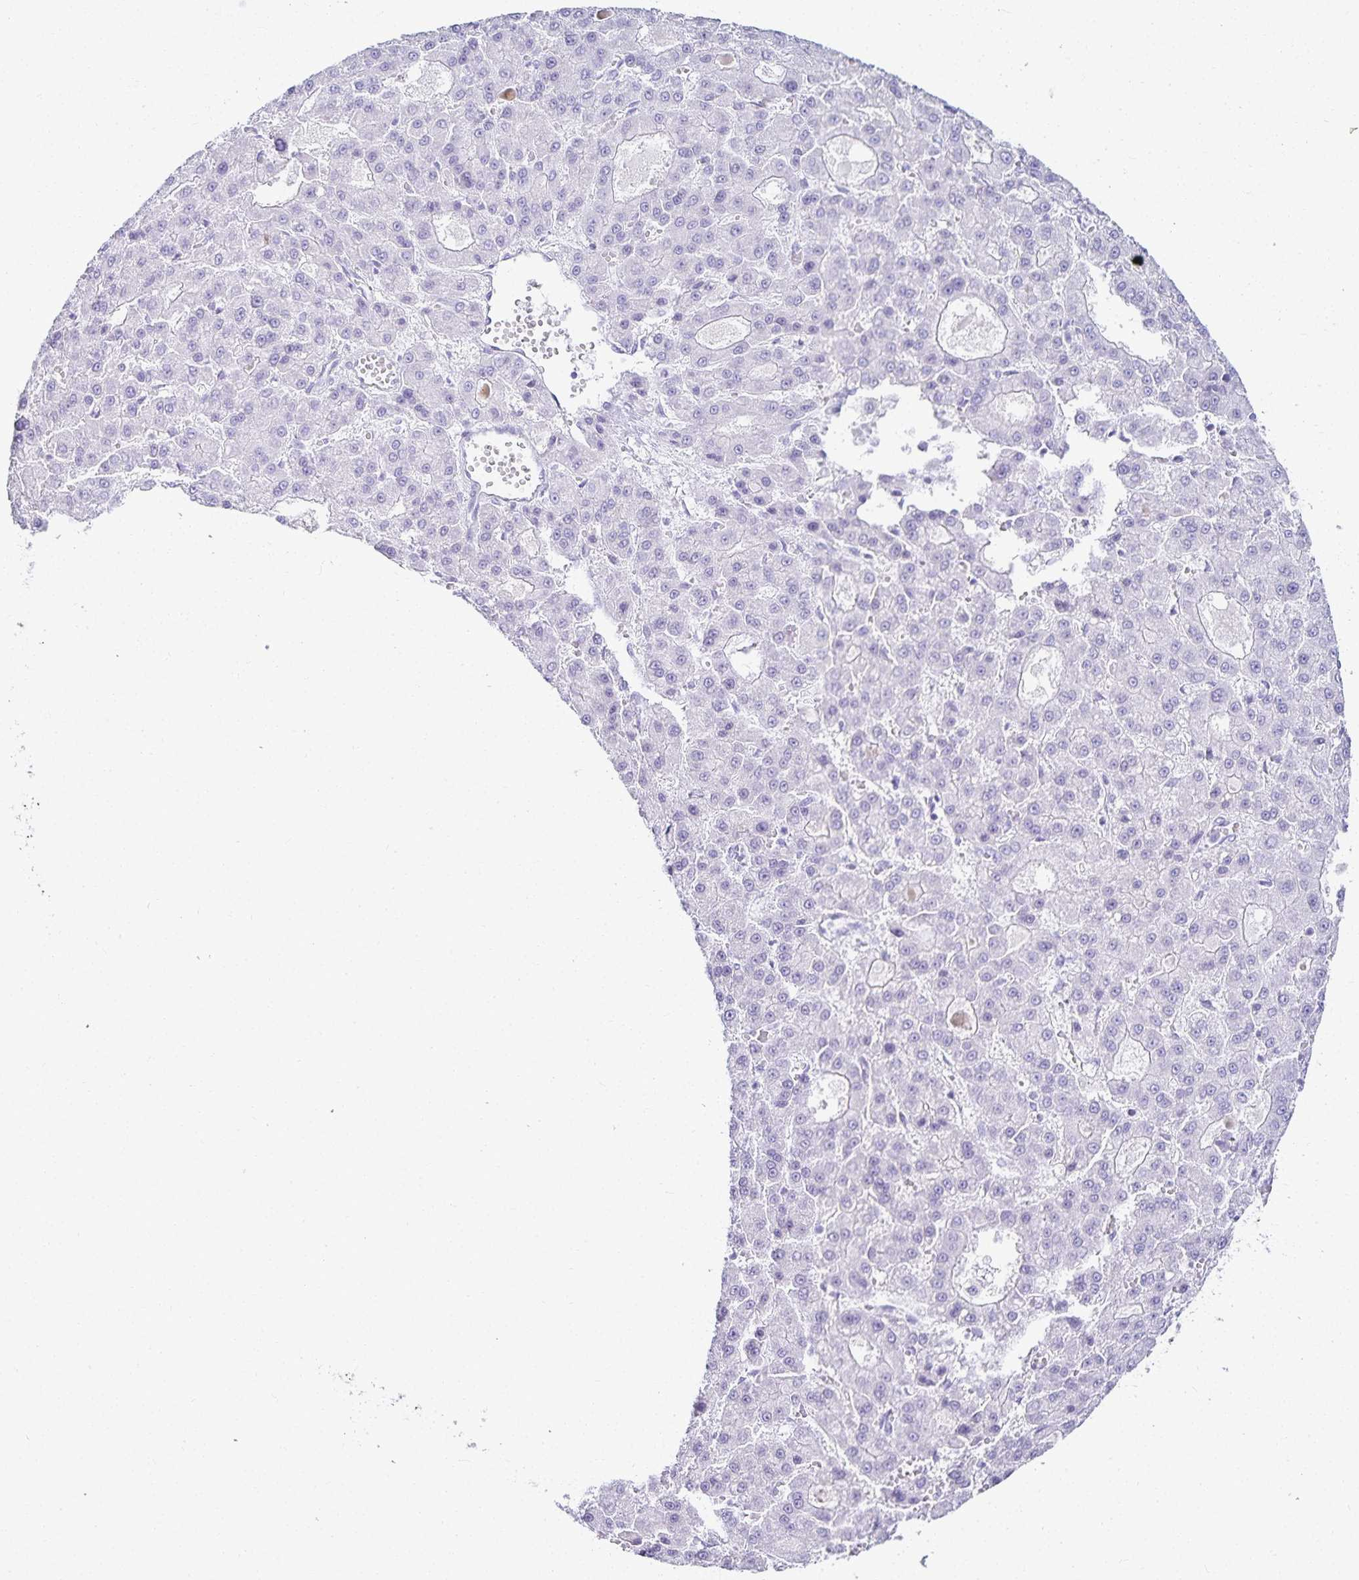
{"staining": {"intensity": "negative", "quantity": "none", "location": "none"}, "tissue": "liver cancer", "cell_type": "Tumor cells", "image_type": "cancer", "snomed": [{"axis": "morphology", "description": "Carcinoma, Hepatocellular, NOS"}, {"axis": "topography", "description": "Liver"}], "caption": "Immunohistochemical staining of human hepatocellular carcinoma (liver) reveals no significant expression in tumor cells.", "gene": "GP2", "patient": {"sex": "male", "age": 70}}